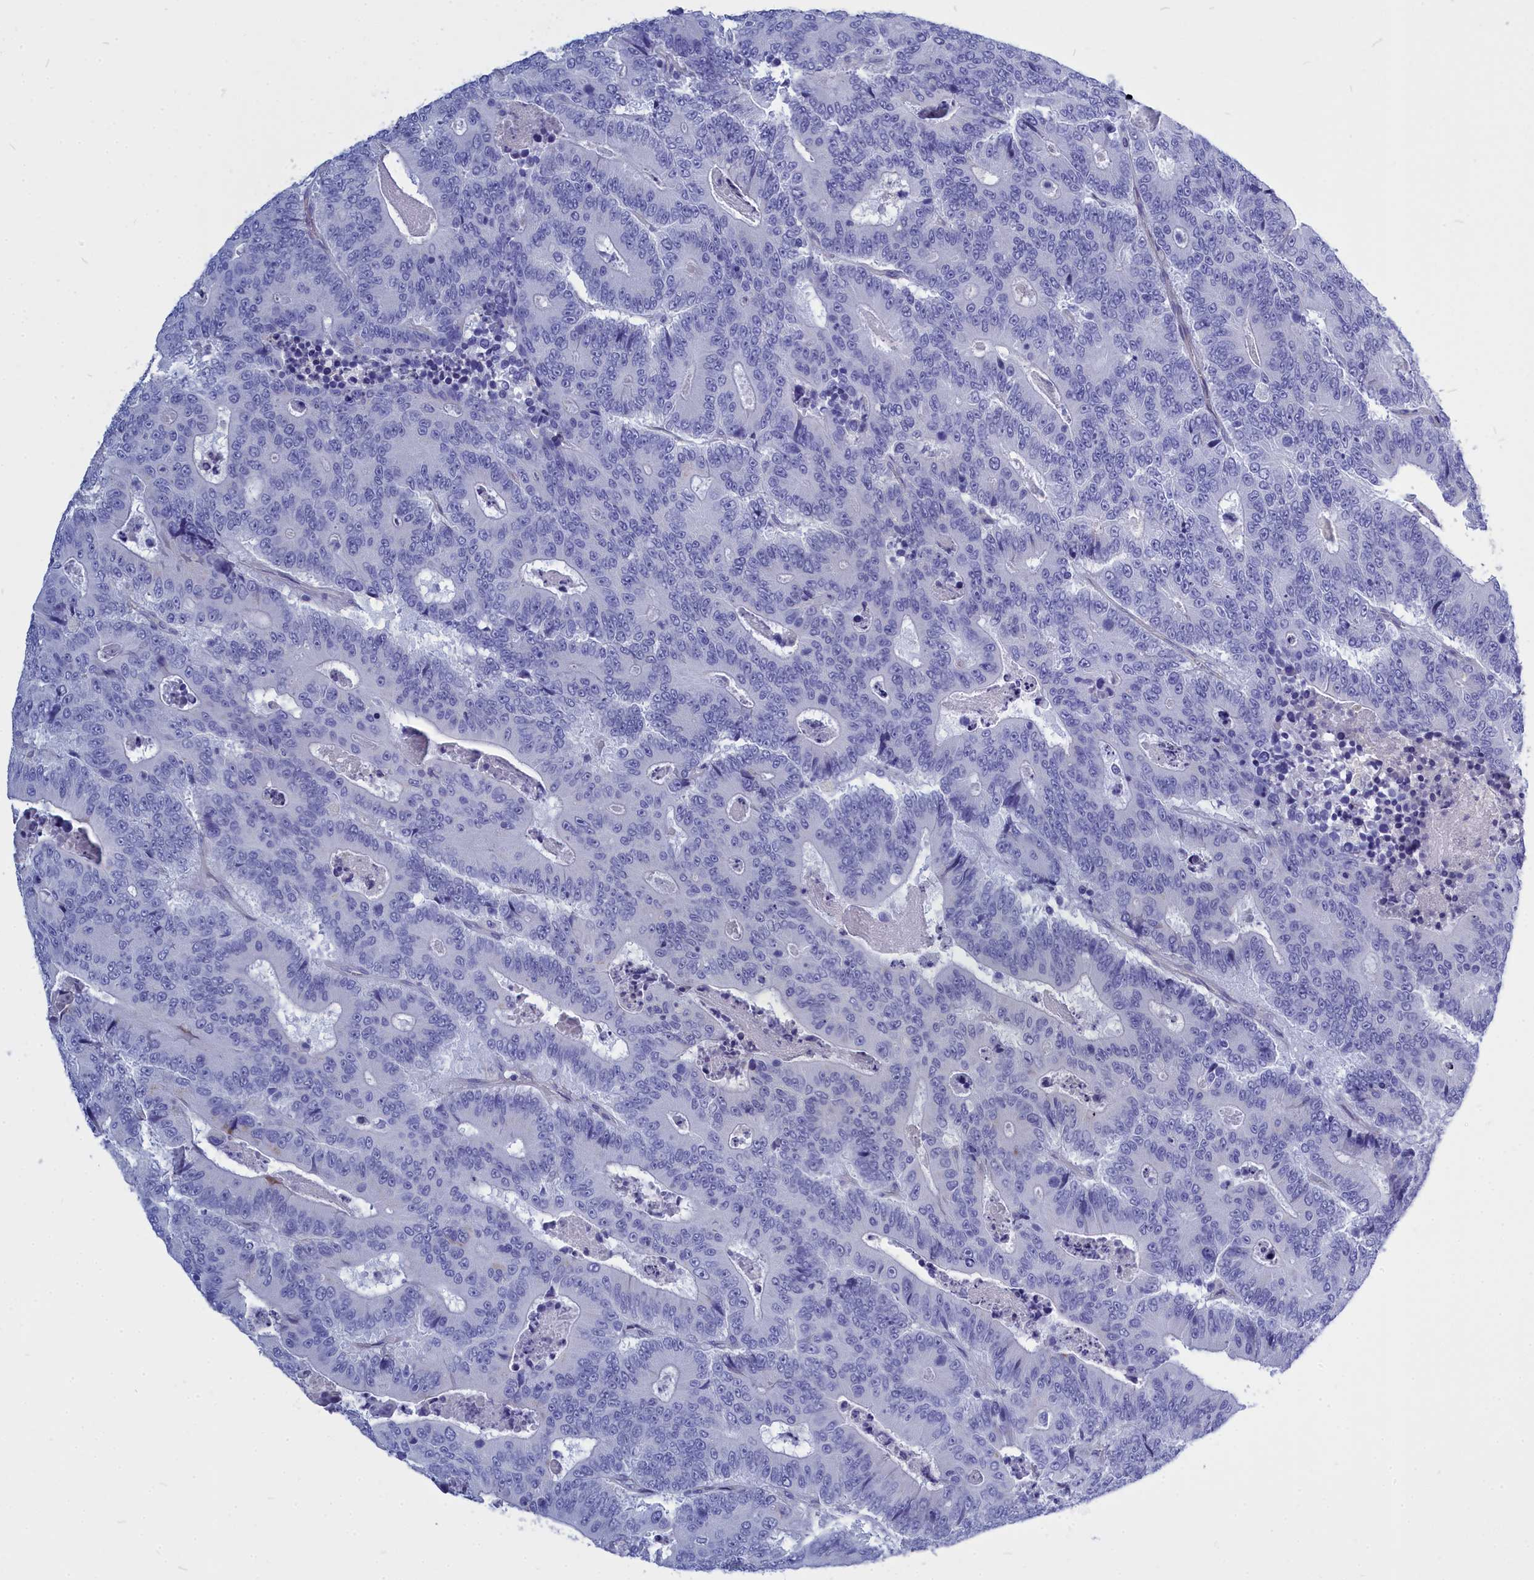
{"staining": {"intensity": "negative", "quantity": "none", "location": "none"}, "tissue": "colorectal cancer", "cell_type": "Tumor cells", "image_type": "cancer", "snomed": [{"axis": "morphology", "description": "Adenocarcinoma, NOS"}, {"axis": "topography", "description": "Colon"}], "caption": "Tumor cells show no significant protein positivity in colorectal cancer.", "gene": "CCRL2", "patient": {"sex": "male", "age": 83}}